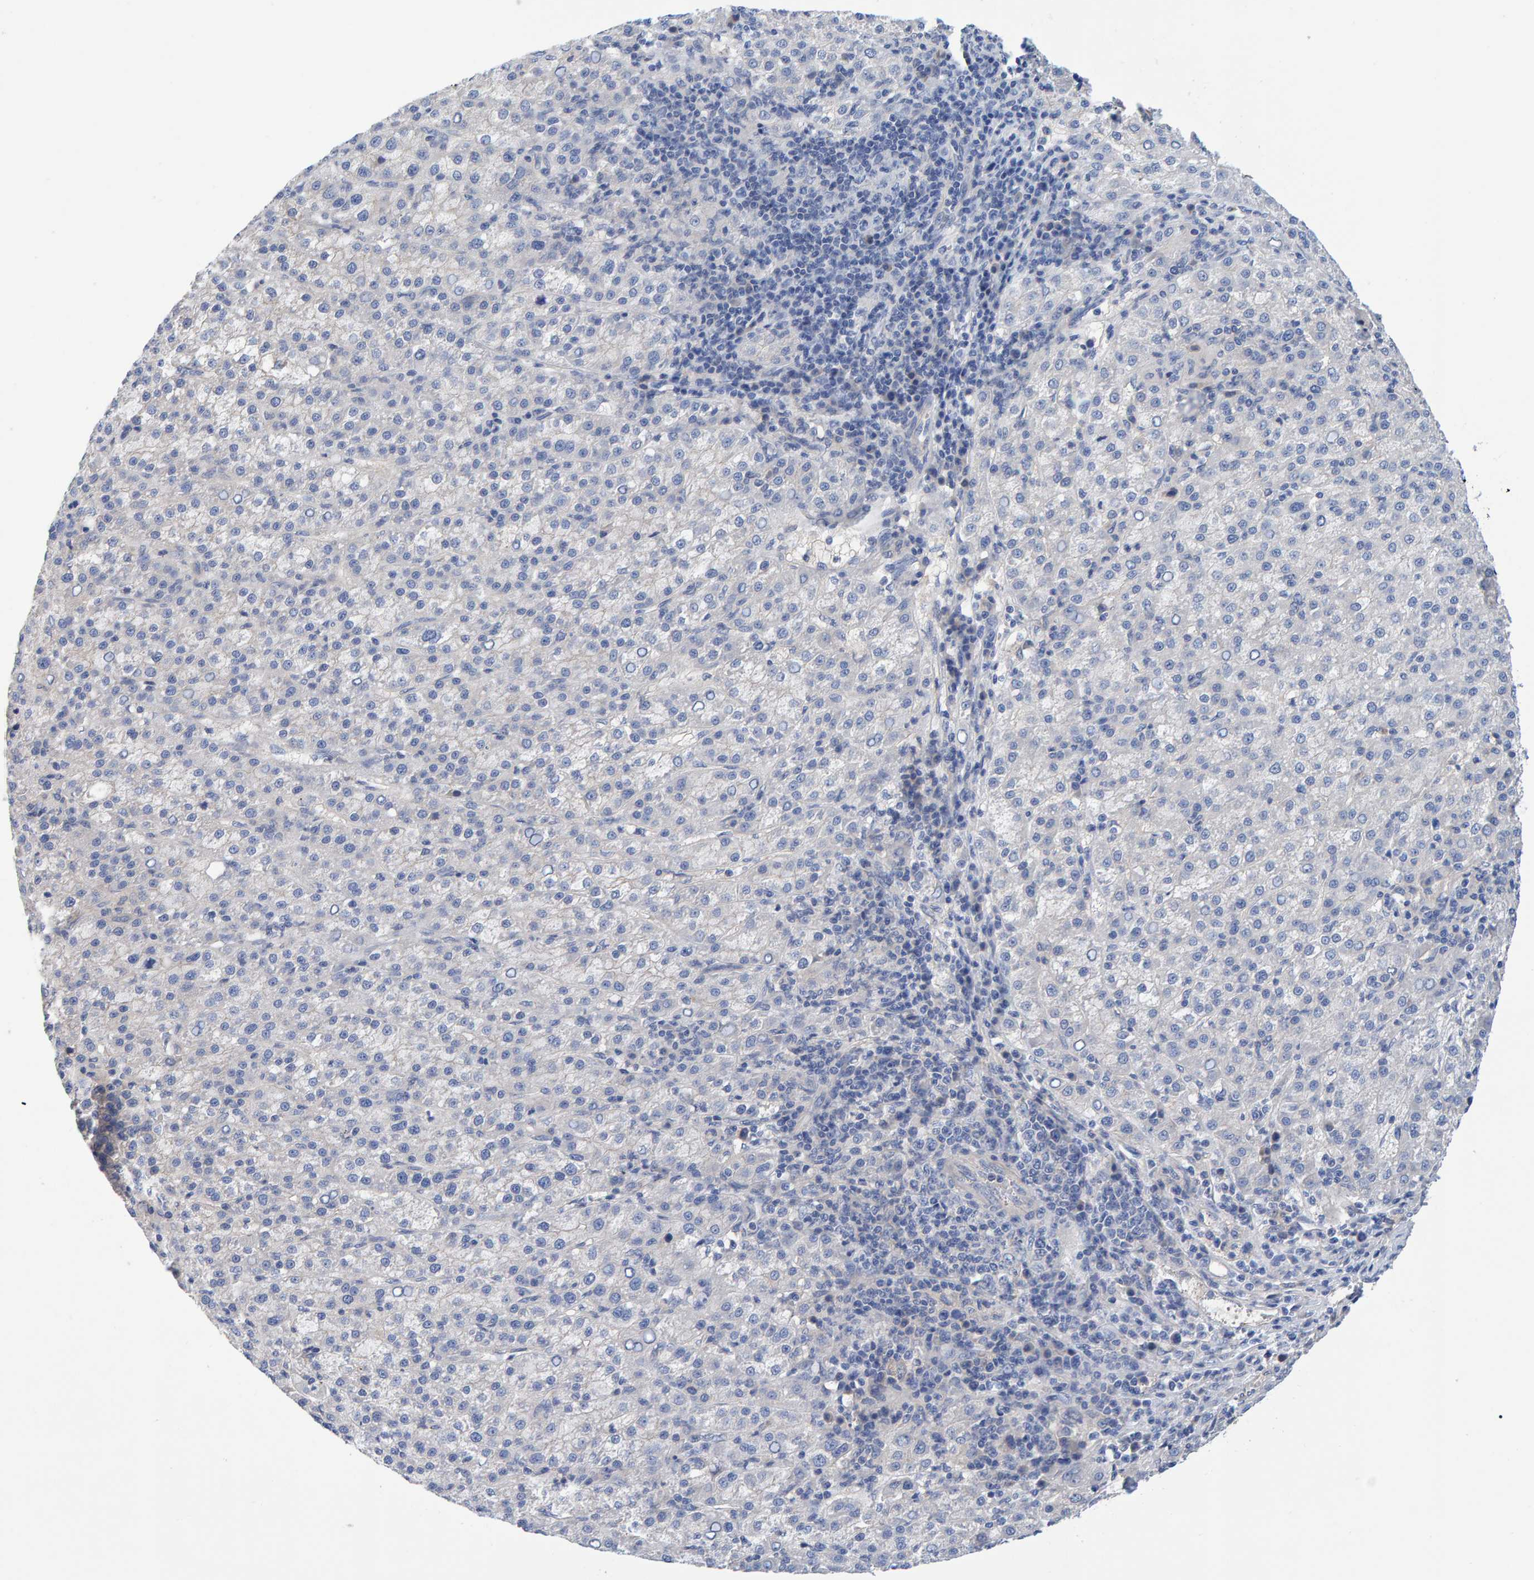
{"staining": {"intensity": "negative", "quantity": "none", "location": "none"}, "tissue": "liver cancer", "cell_type": "Tumor cells", "image_type": "cancer", "snomed": [{"axis": "morphology", "description": "Carcinoma, Hepatocellular, NOS"}, {"axis": "topography", "description": "Liver"}], "caption": "A micrograph of liver cancer stained for a protein reveals no brown staining in tumor cells.", "gene": "EFR3A", "patient": {"sex": "female", "age": 58}}